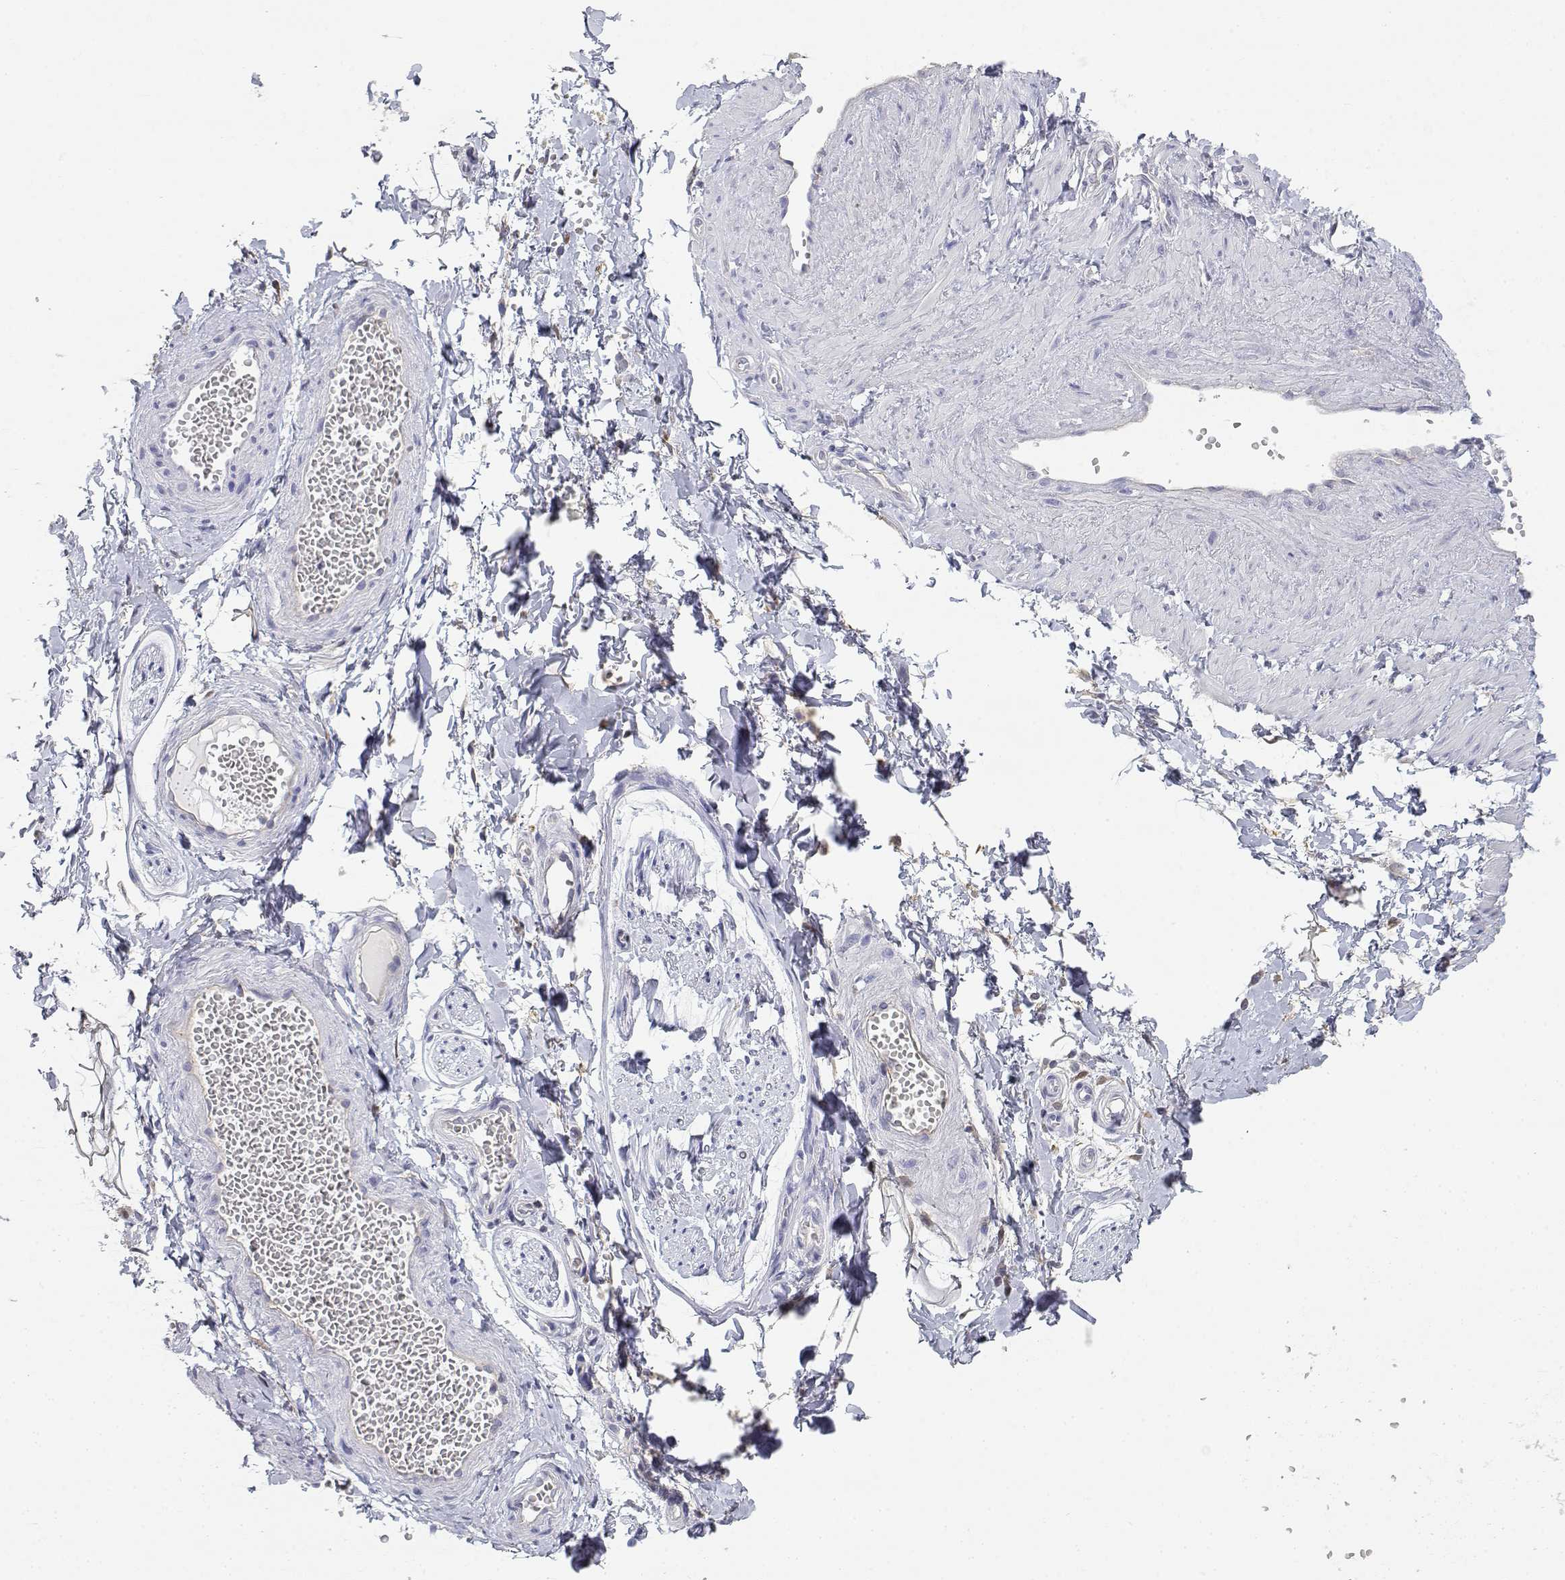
{"staining": {"intensity": "negative", "quantity": "none", "location": "none"}, "tissue": "adipose tissue", "cell_type": "Adipocytes", "image_type": "normal", "snomed": [{"axis": "morphology", "description": "Normal tissue, NOS"}, {"axis": "topography", "description": "Smooth muscle"}, {"axis": "topography", "description": "Peripheral nerve tissue"}], "caption": "There is no significant staining in adipocytes of adipose tissue. Nuclei are stained in blue.", "gene": "ADA", "patient": {"sex": "male", "age": 22}}